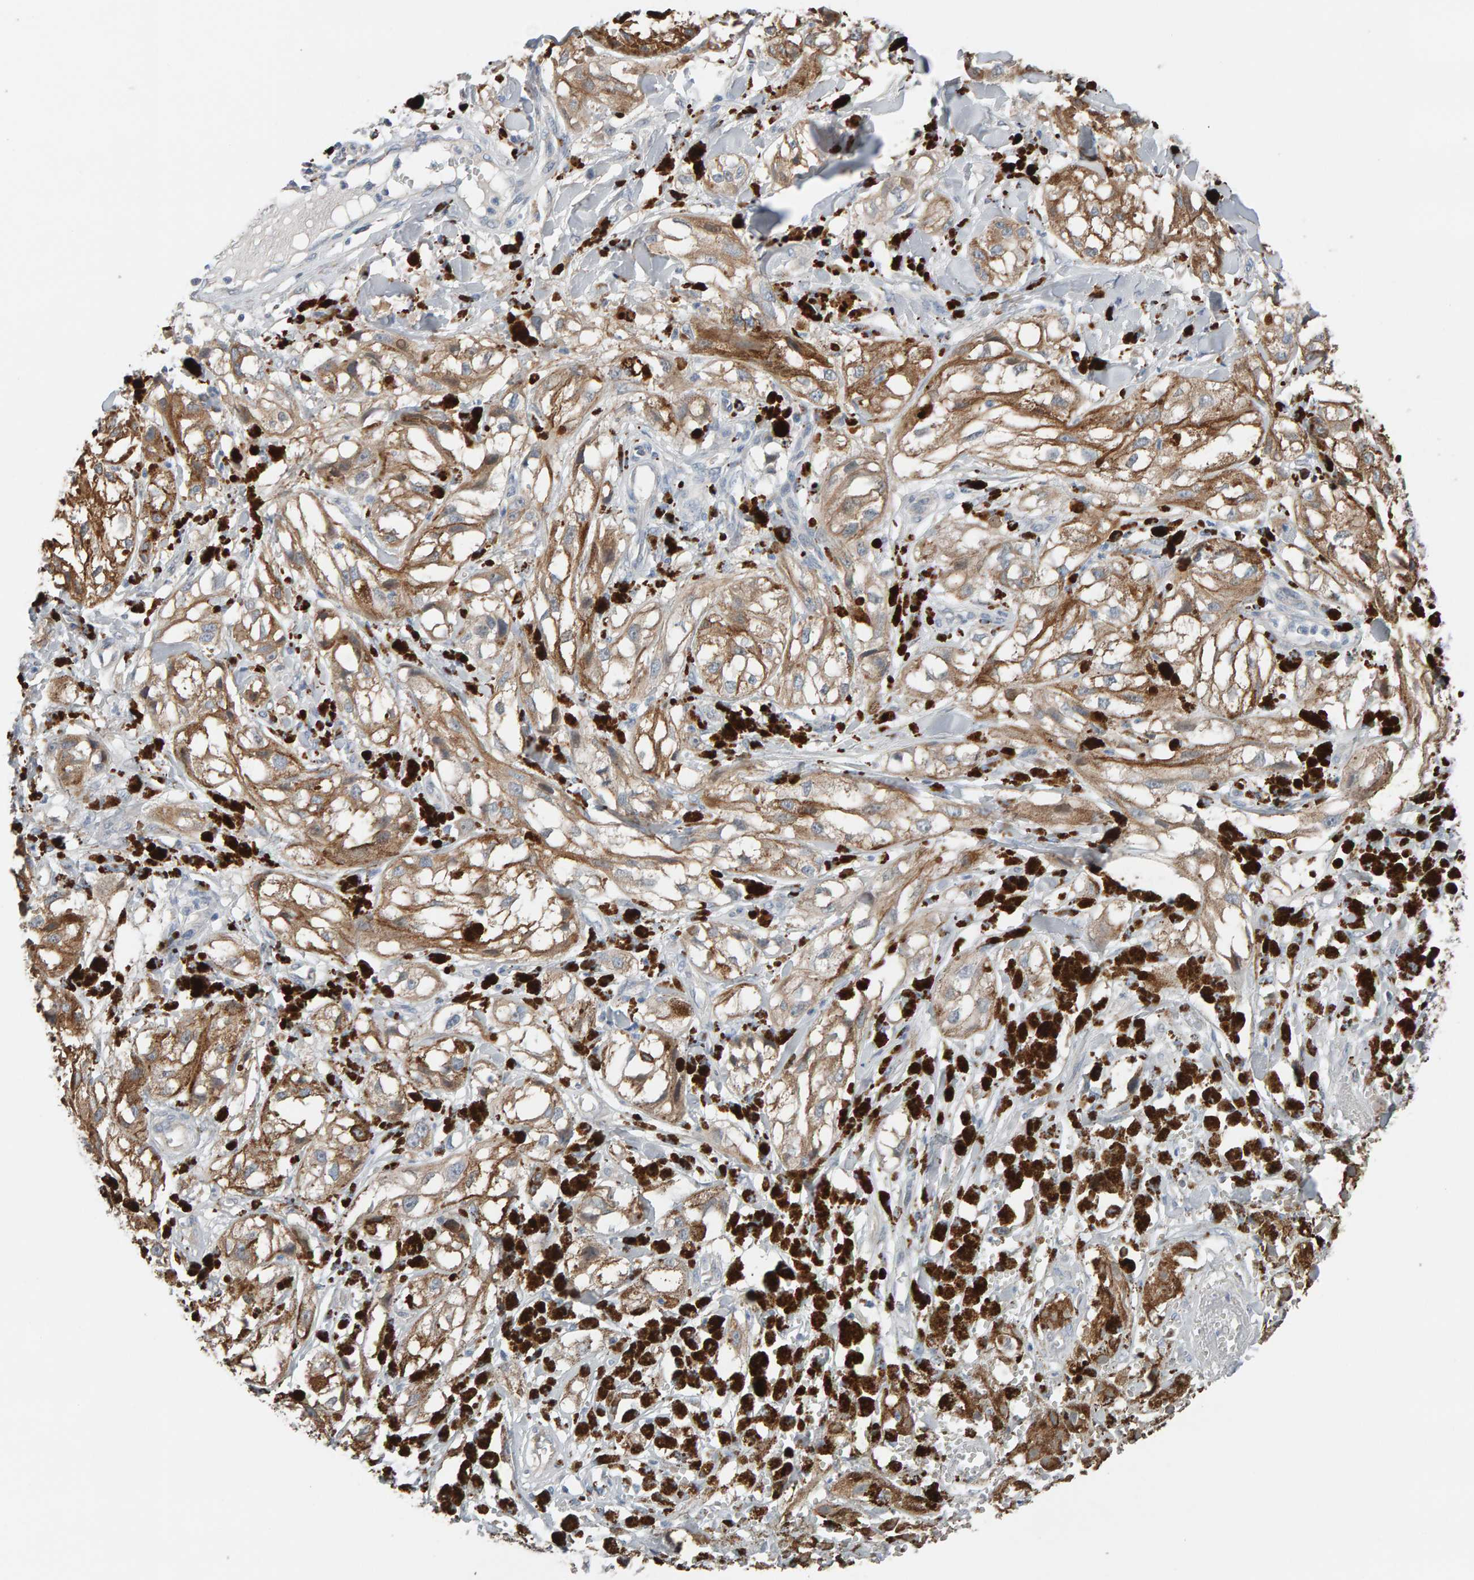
{"staining": {"intensity": "weak", "quantity": ">75%", "location": "cytoplasmic/membranous"}, "tissue": "melanoma", "cell_type": "Tumor cells", "image_type": "cancer", "snomed": [{"axis": "morphology", "description": "Malignant melanoma, NOS"}, {"axis": "topography", "description": "Skin"}], "caption": "Protein staining by immunohistochemistry shows weak cytoplasmic/membranous staining in approximately >75% of tumor cells in malignant melanoma.", "gene": "IPPK", "patient": {"sex": "male", "age": 88}}